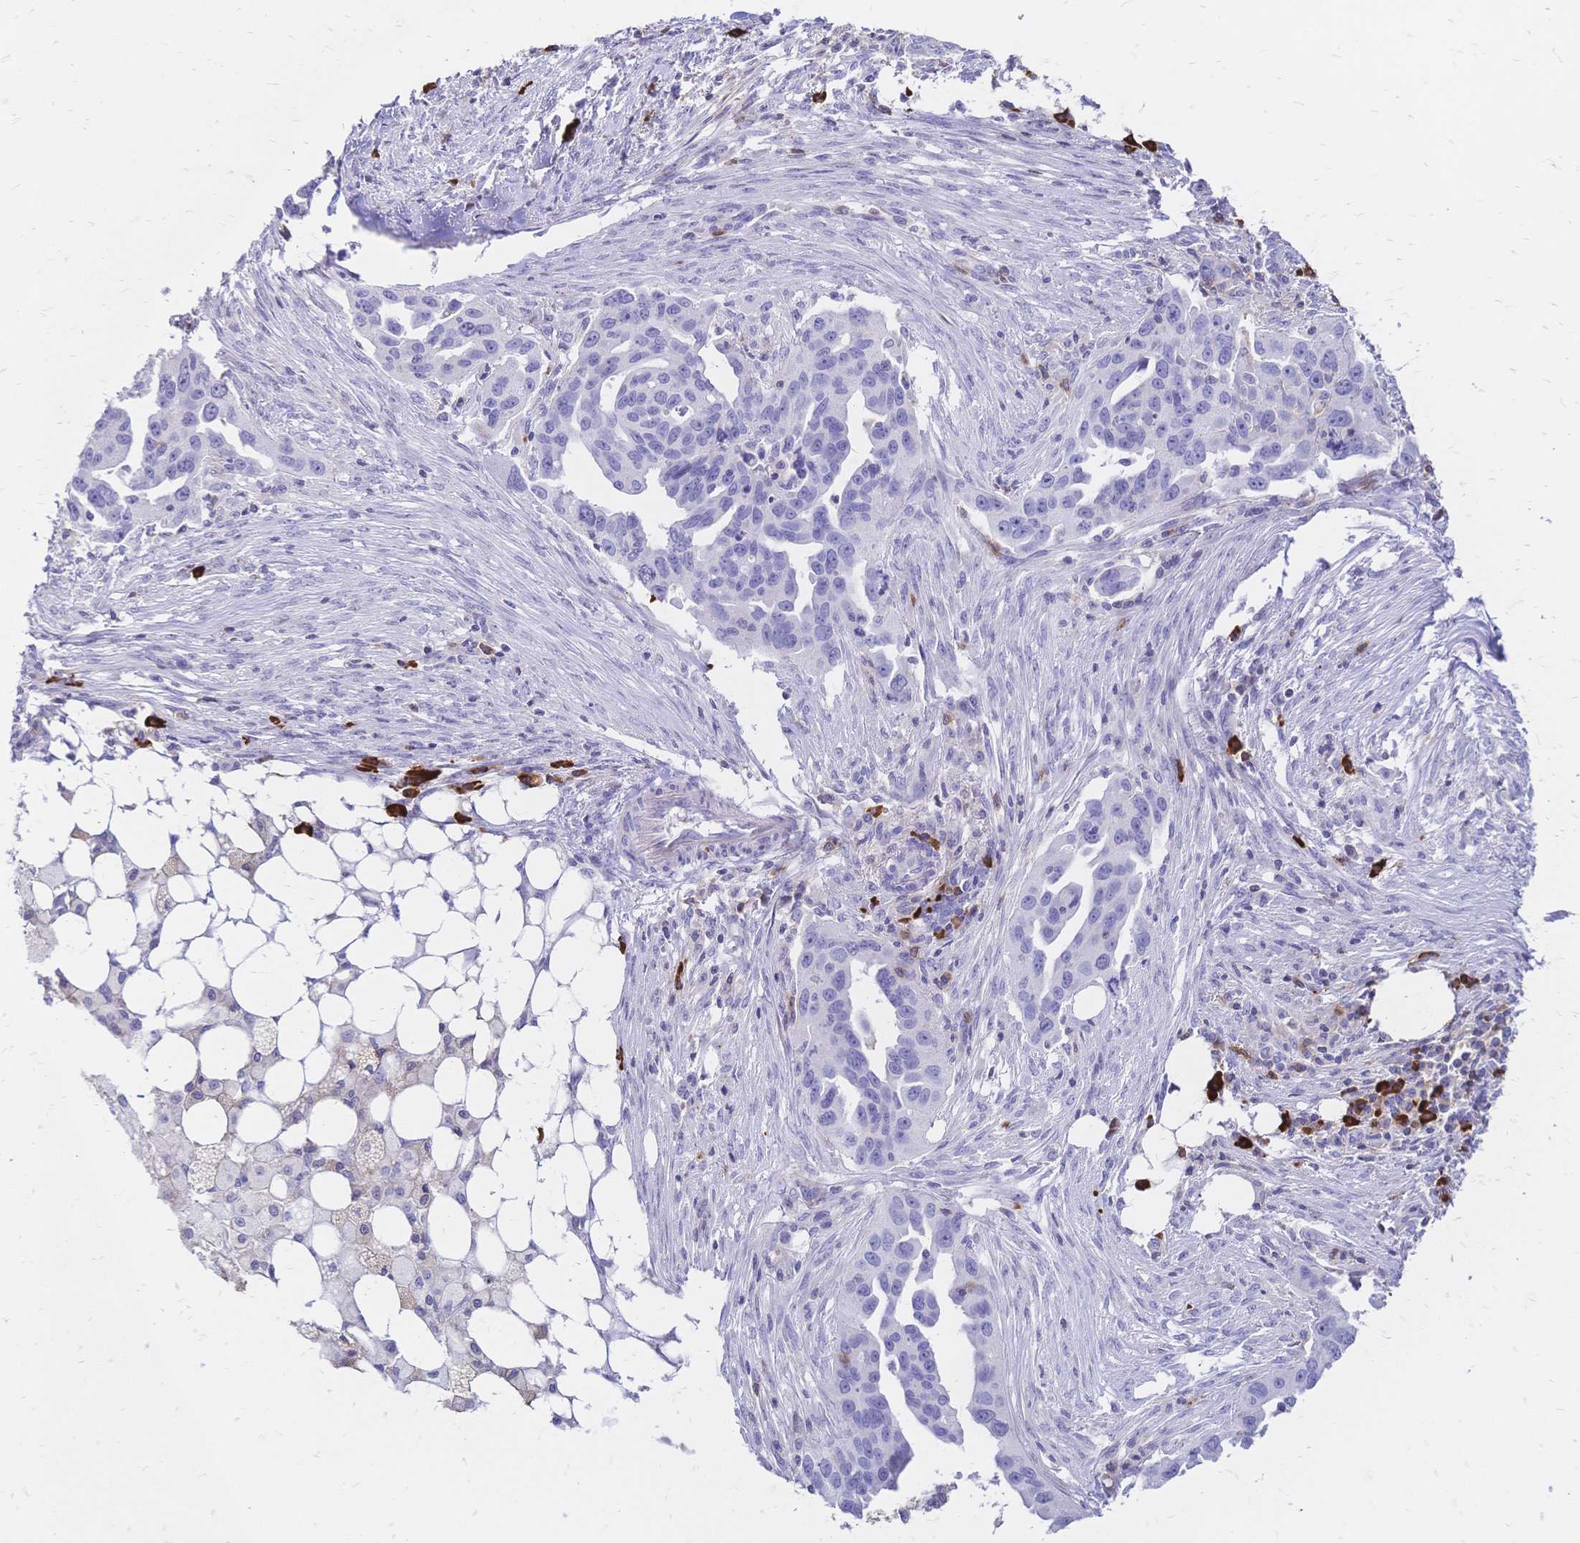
{"staining": {"intensity": "negative", "quantity": "none", "location": "none"}, "tissue": "ovarian cancer", "cell_type": "Tumor cells", "image_type": "cancer", "snomed": [{"axis": "morphology", "description": "Carcinoma, endometroid"}, {"axis": "morphology", "description": "Cystadenocarcinoma, serous, NOS"}, {"axis": "topography", "description": "Ovary"}], "caption": "Ovarian endometroid carcinoma stained for a protein using immunohistochemistry (IHC) displays no staining tumor cells.", "gene": "IL2RA", "patient": {"sex": "female", "age": 45}}